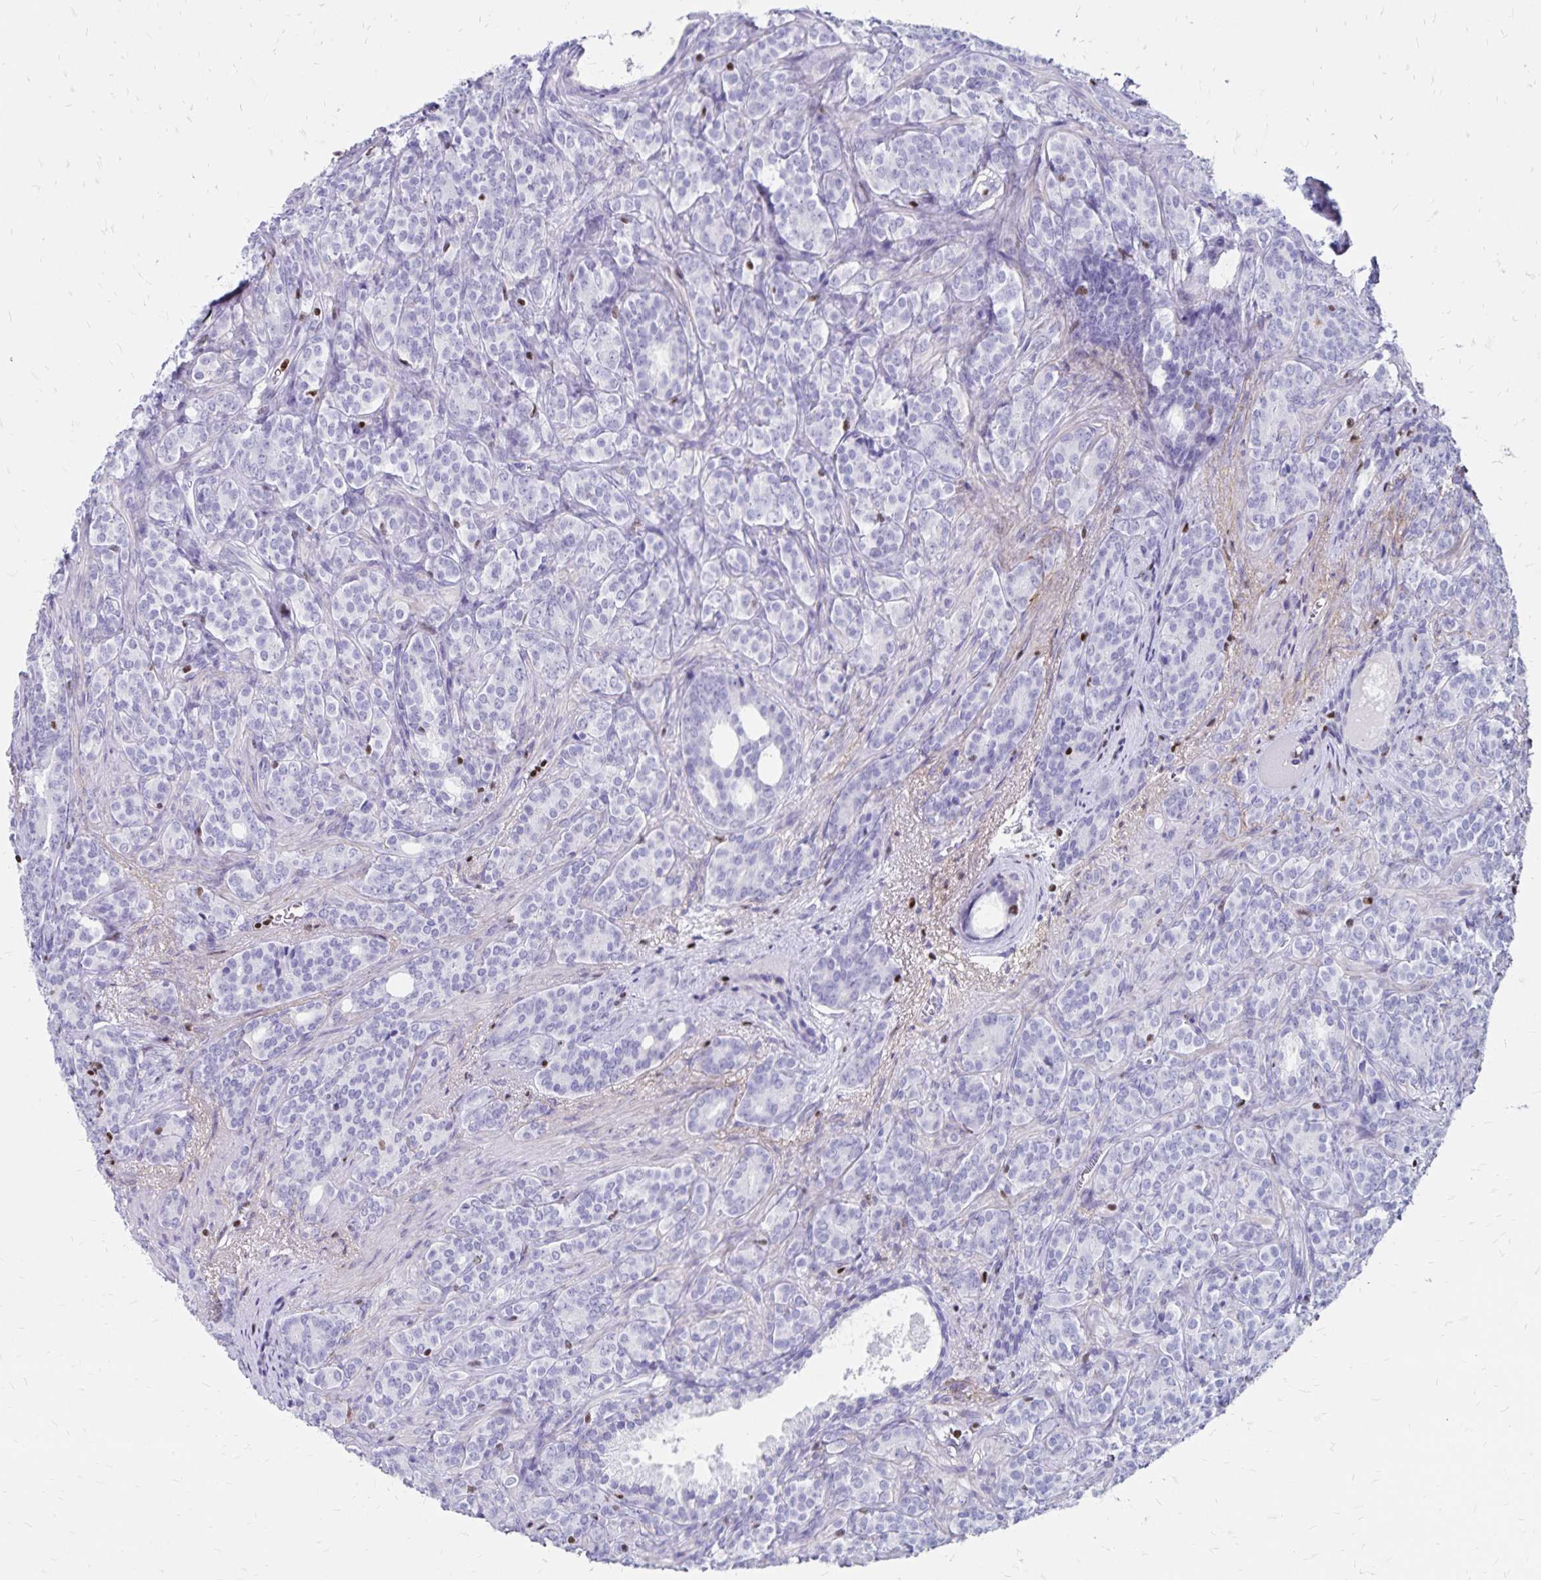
{"staining": {"intensity": "negative", "quantity": "none", "location": "none"}, "tissue": "prostate cancer", "cell_type": "Tumor cells", "image_type": "cancer", "snomed": [{"axis": "morphology", "description": "Adenocarcinoma, High grade"}, {"axis": "topography", "description": "Prostate"}], "caption": "Immunohistochemistry histopathology image of neoplastic tissue: human prostate adenocarcinoma (high-grade) stained with DAB (3,3'-diaminobenzidine) displays no significant protein expression in tumor cells.", "gene": "IKZF1", "patient": {"sex": "male", "age": 84}}